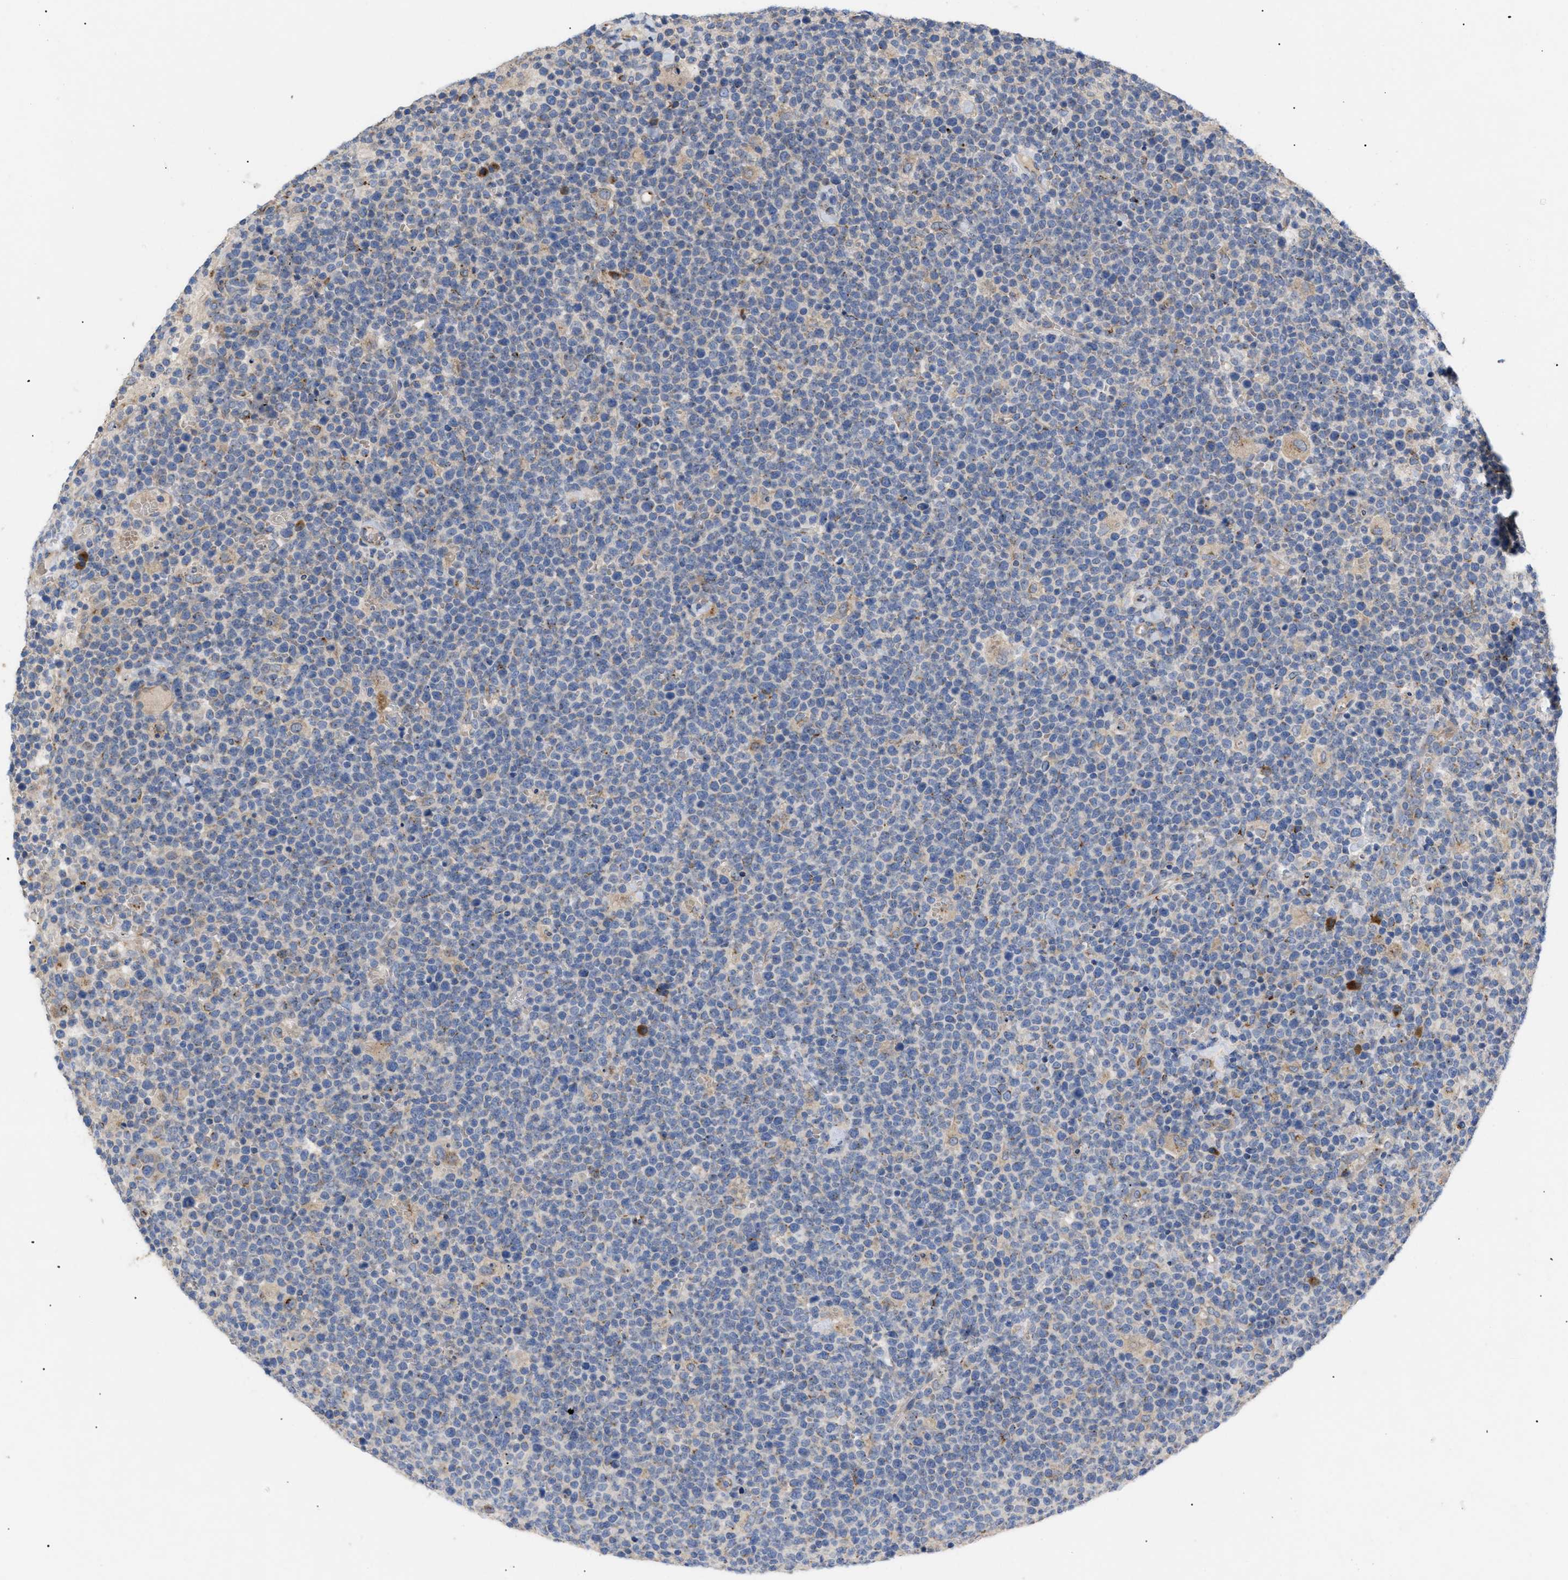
{"staining": {"intensity": "weak", "quantity": "<25%", "location": "cytoplasmic/membranous"}, "tissue": "lymphoma", "cell_type": "Tumor cells", "image_type": "cancer", "snomed": [{"axis": "morphology", "description": "Malignant lymphoma, non-Hodgkin's type, High grade"}, {"axis": "topography", "description": "Lymph node"}], "caption": "High power microscopy photomicrograph of an immunohistochemistry image of high-grade malignant lymphoma, non-Hodgkin's type, revealing no significant staining in tumor cells.", "gene": "SLC50A1", "patient": {"sex": "male", "age": 61}}